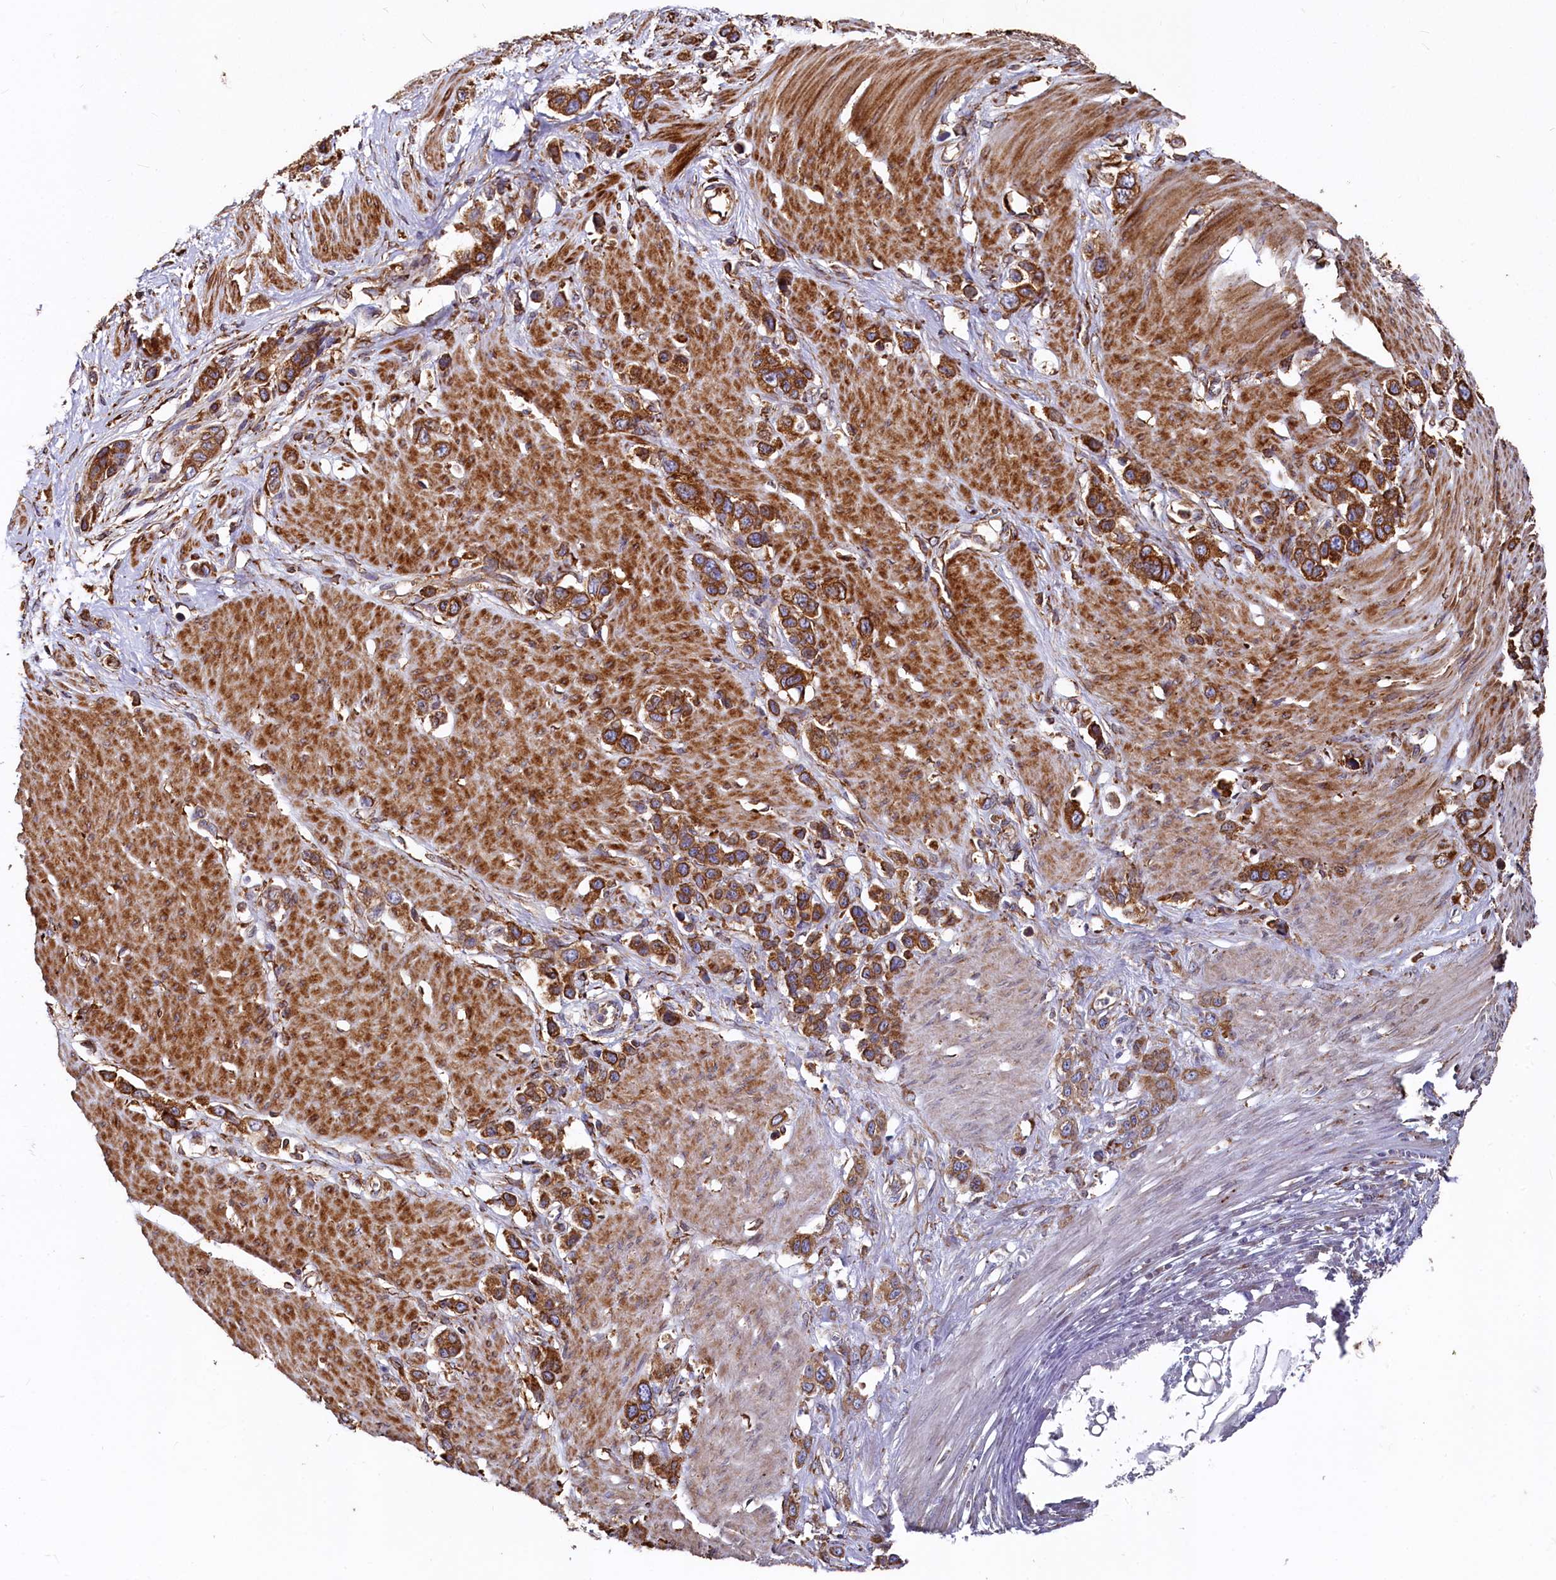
{"staining": {"intensity": "strong", "quantity": ">75%", "location": "cytoplasmic/membranous"}, "tissue": "stomach cancer", "cell_type": "Tumor cells", "image_type": "cancer", "snomed": [{"axis": "morphology", "description": "Adenocarcinoma, NOS"}, {"axis": "morphology", "description": "Adenocarcinoma, High grade"}, {"axis": "topography", "description": "Stomach, upper"}, {"axis": "topography", "description": "Stomach, lower"}], "caption": "A brown stain labels strong cytoplasmic/membranous positivity of a protein in stomach cancer tumor cells.", "gene": "NEURL1B", "patient": {"sex": "female", "age": 65}}